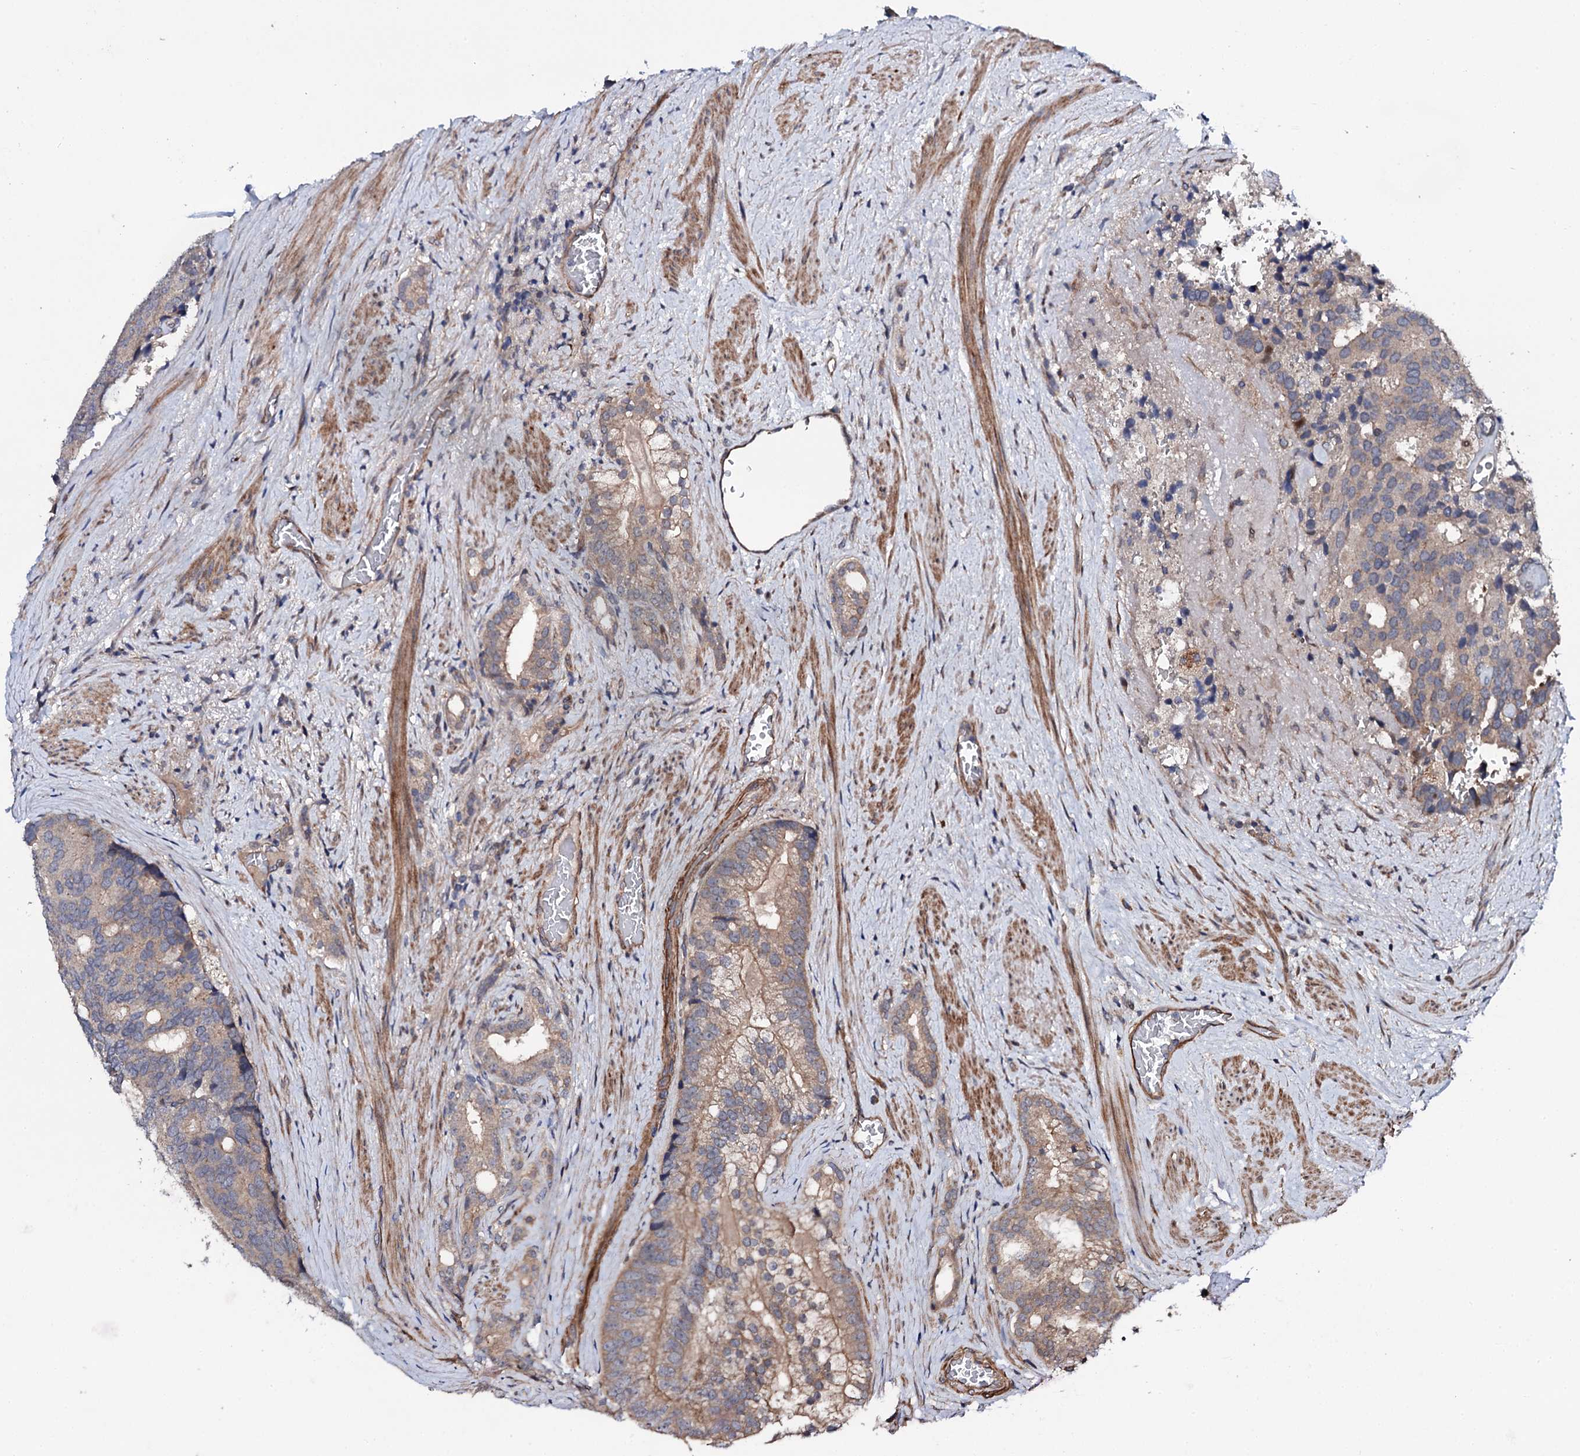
{"staining": {"intensity": "moderate", "quantity": "<25%", "location": "cytoplasmic/membranous"}, "tissue": "prostate cancer", "cell_type": "Tumor cells", "image_type": "cancer", "snomed": [{"axis": "morphology", "description": "Adenocarcinoma, Low grade"}, {"axis": "topography", "description": "Prostate"}], "caption": "IHC photomicrograph of adenocarcinoma (low-grade) (prostate) stained for a protein (brown), which displays low levels of moderate cytoplasmic/membranous expression in about <25% of tumor cells.", "gene": "CIAO2A", "patient": {"sex": "male", "age": 71}}